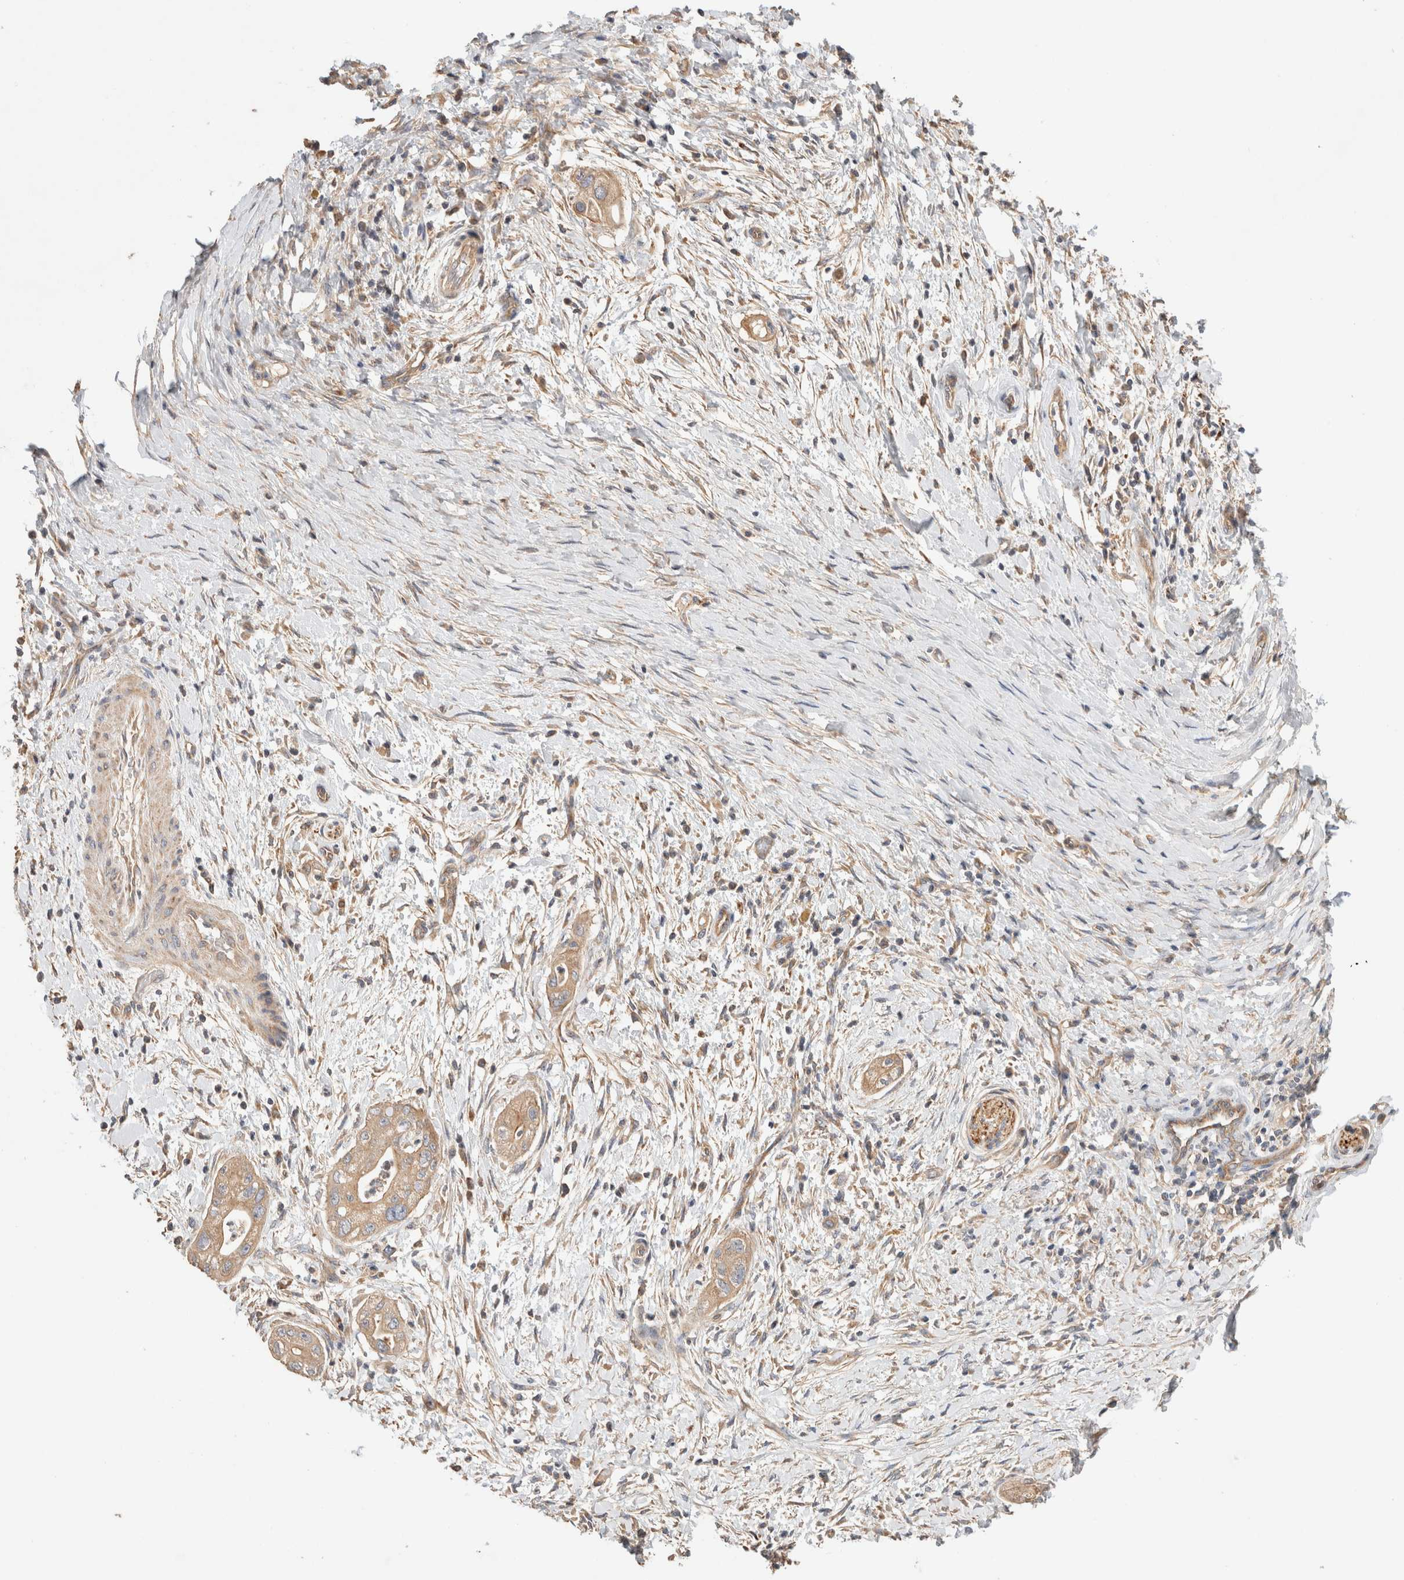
{"staining": {"intensity": "weak", "quantity": ">75%", "location": "cytoplasmic/membranous"}, "tissue": "pancreatic cancer", "cell_type": "Tumor cells", "image_type": "cancer", "snomed": [{"axis": "morphology", "description": "Adenocarcinoma, NOS"}, {"axis": "topography", "description": "Pancreas"}], "caption": "Immunohistochemistry (IHC) of adenocarcinoma (pancreatic) reveals low levels of weak cytoplasmic/membranous staining in approximately >75% of tumor cells. (DAB (3,3'-diaminobenzidine) = brown stain, brightfield microscopy at high magnification).", "gene": "B3GNTL1", "patient": {"sex": "male", "age": 58}}